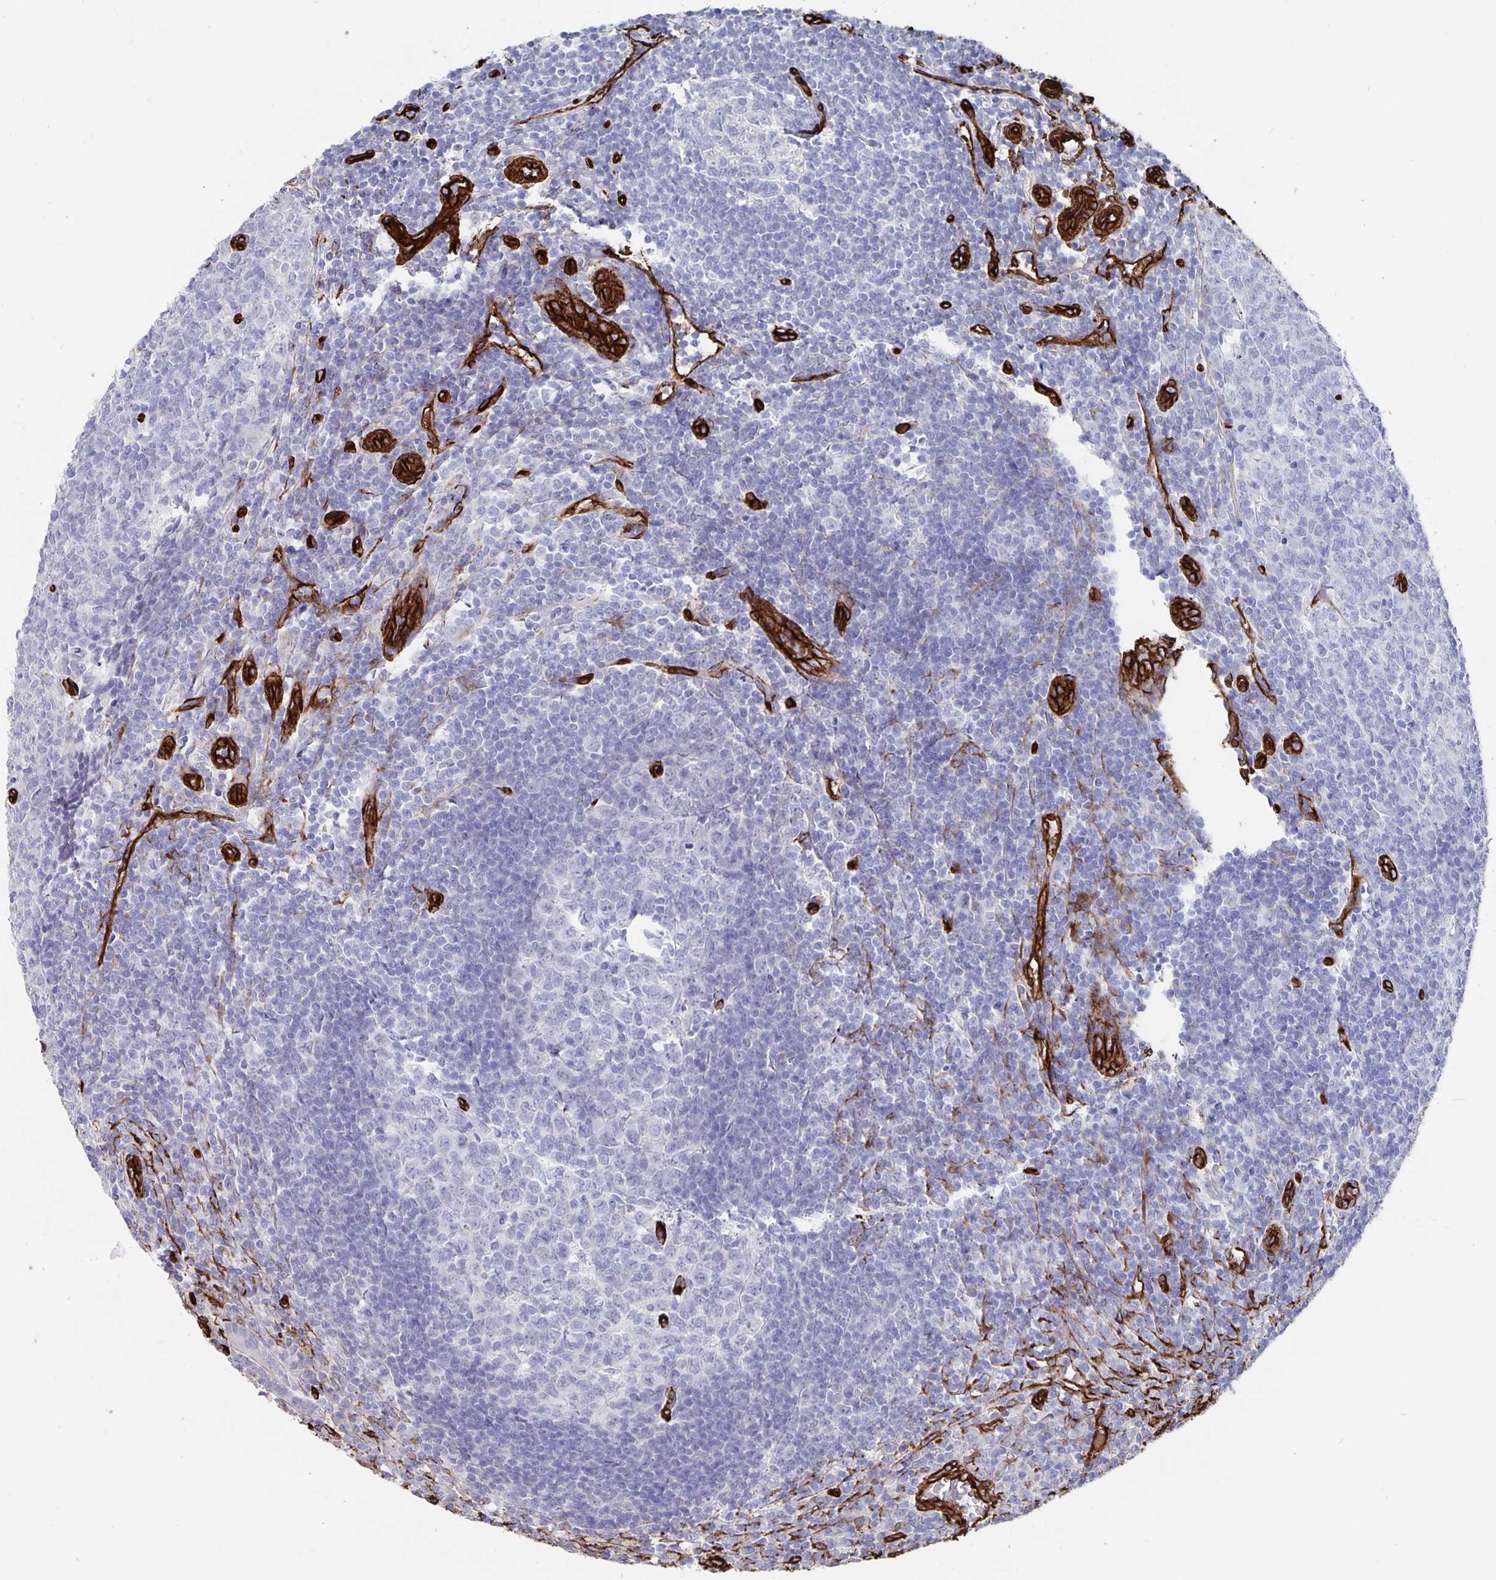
{"staining": {"intensity": "negative", "quantity": "none", "location": "none"}, "tissue": "appendix", "cell_type": "Glandular cells", "image_type": "normal", "snomed": [{"axis": "morphology", "description": "Normal tissue, NOS"}, {"axis": "topography", "description": "Appendix"}], "caption": "This histopathology image is of benign appendix stained with IHC to label a protein in brown with the nuclei are counter-stained blue. There is no expression in glandular cells. (DAB IHC, high magnification).", "gene": "DCHS2", "patient": {"sex": "male", "age": 18}}